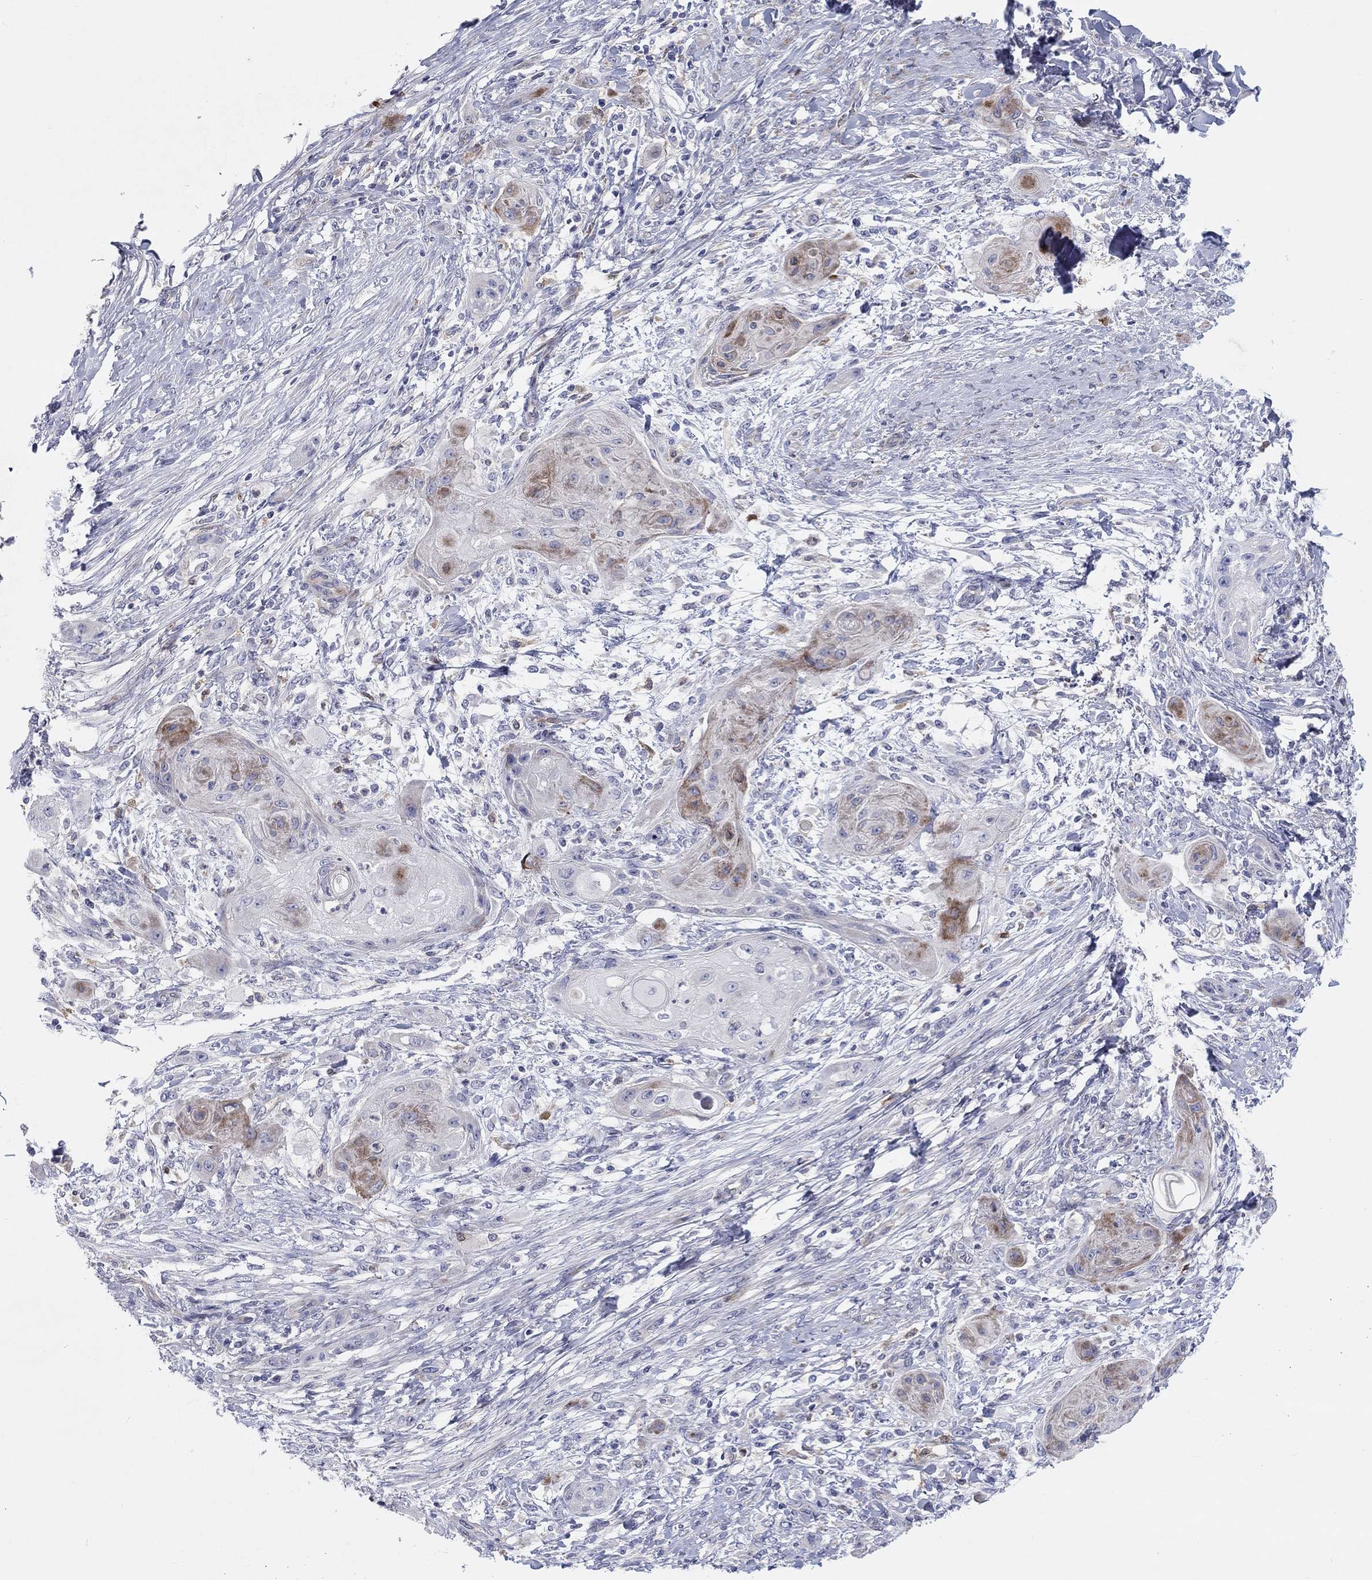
{"staining": {"intensity": "moderate", "quantity": "<25%", "location": "cytoplasmic/membranous"}, "tissue": "skin cancer", "cell_type": "Tumor cells", "image_type": "cancer", "snomed": [{"axis": "morphology", "description": "Squamous cell carcinoma, NOS"}, {"axis": "topography", "description": "Skin"}], "caption": "Immunohistochemical staining of squamous cell carcinoma (skin) shows low levels of moderate cytoplasmic/membranous protein staining in approximately <25% of tumor cells.", "gene": "ARHGAP36", "patient": {"sex": "male", "age": 62}}